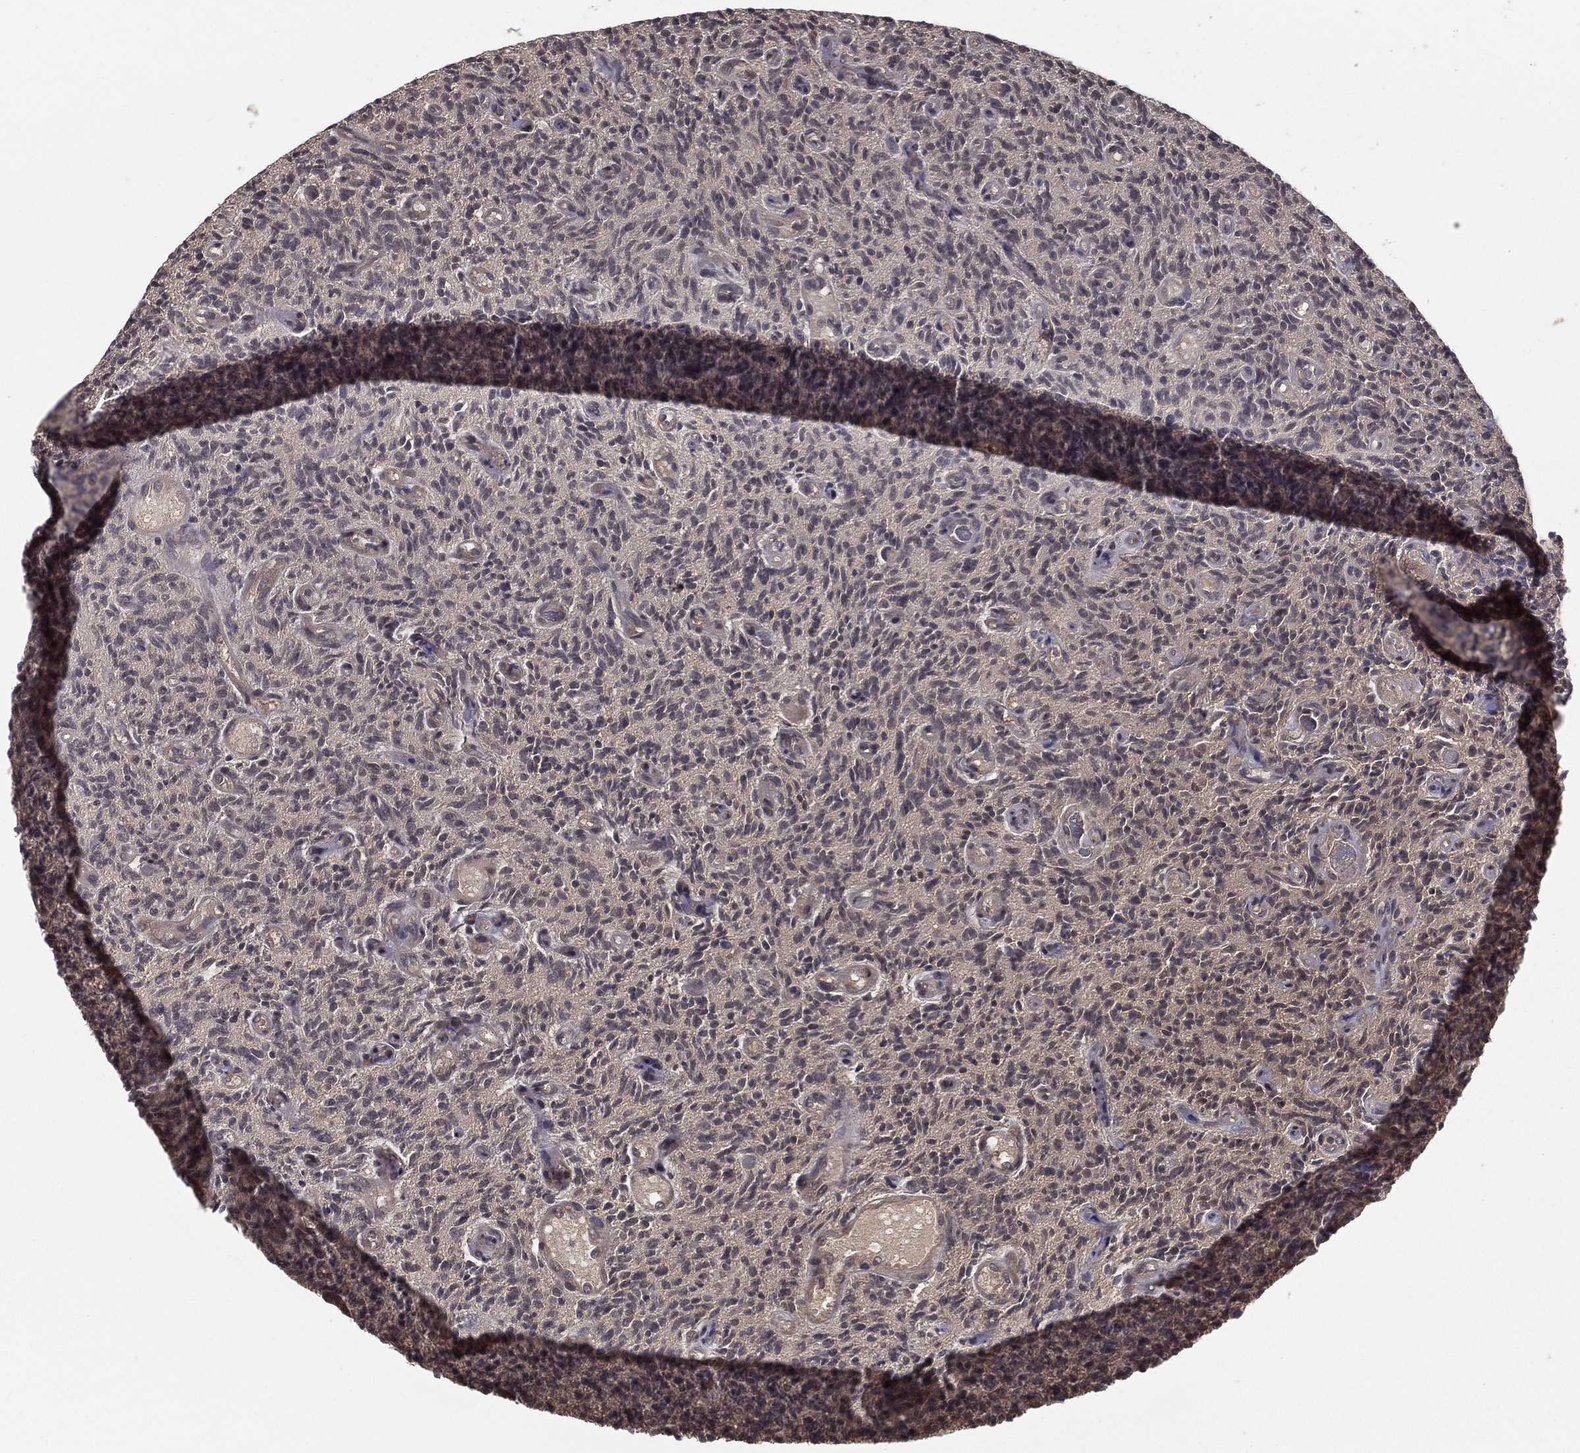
{"staining": {"intensity": "moderate", "quantity": "25%-75%", "location": "nuclear"}, "tissue": "glioma", "cell_type": "Tumor cells", "image_type": "cancer", "snomed": [{"axis": "morphology", "description": "Glioma, malignant, High grade"}, {"axis": "topography", "description": "Brain"}], "caption": "Protein staining of glioma tissue exhibits moderate nuclear staining in approximately 25%-75% of tumor cells. (brown staining indicates protein expression, while blue staining denotes nuclei).", "gene": "SLC6A6", "patient": {"sex": "male", "age": 64}}